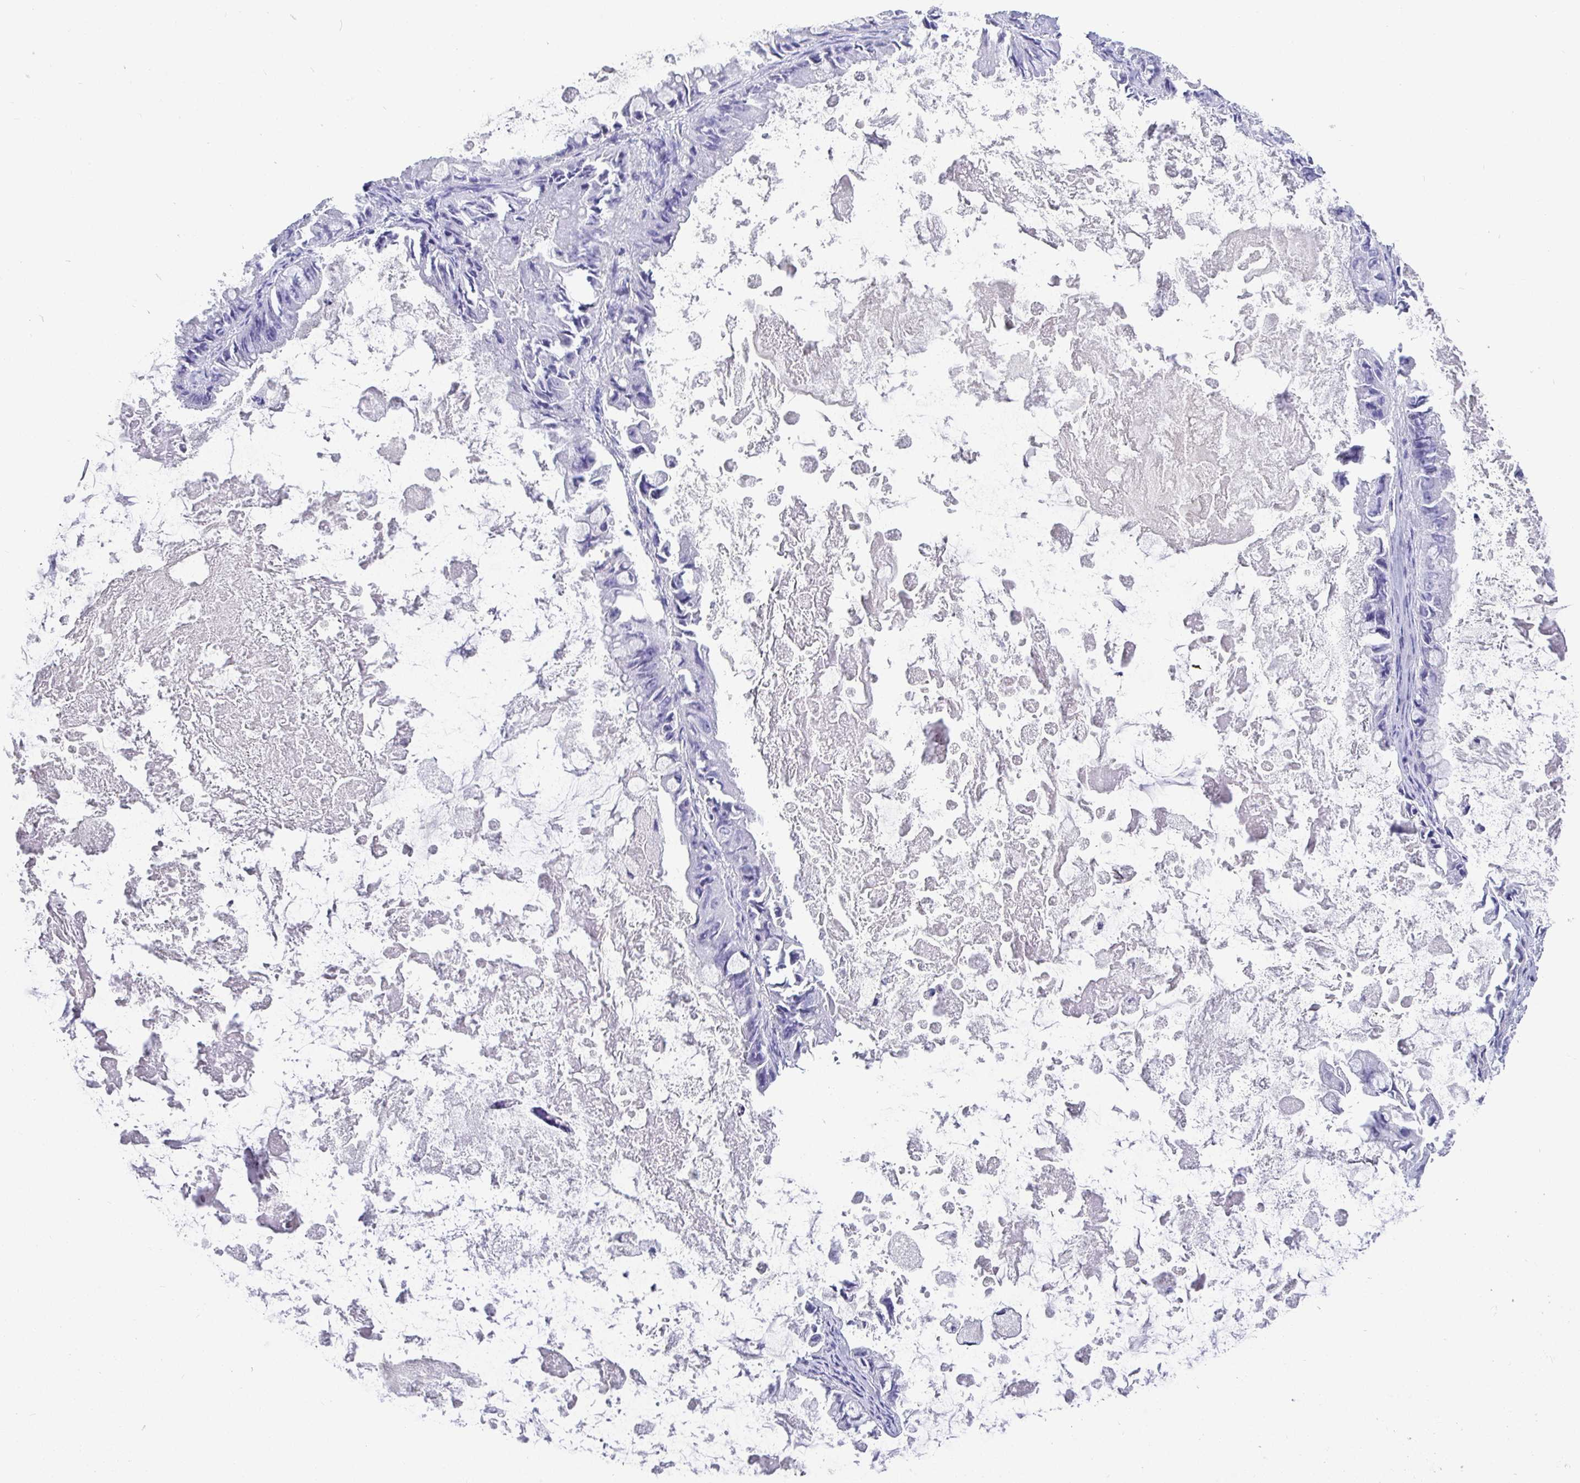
{"staining": {"intensity": "negative", "quantity": "none", "location": "none"}, "tissue": "ovarian cancer", "cell_type": "Tumor cells", "image_type": "cancer", "snomed": [{"axis": "morphology", "description": "Cystadenocarcinoma, mucinous, NOS"}, {"axis": "topography", "description": "Ovary"}], "caption": "This is an IHC image of mucinous cystadenocarcinoma (ovarian). There is no positivity in tumor cells.", "gene": "TMEM241", "patient": {"sex": "female", "age": 61}}